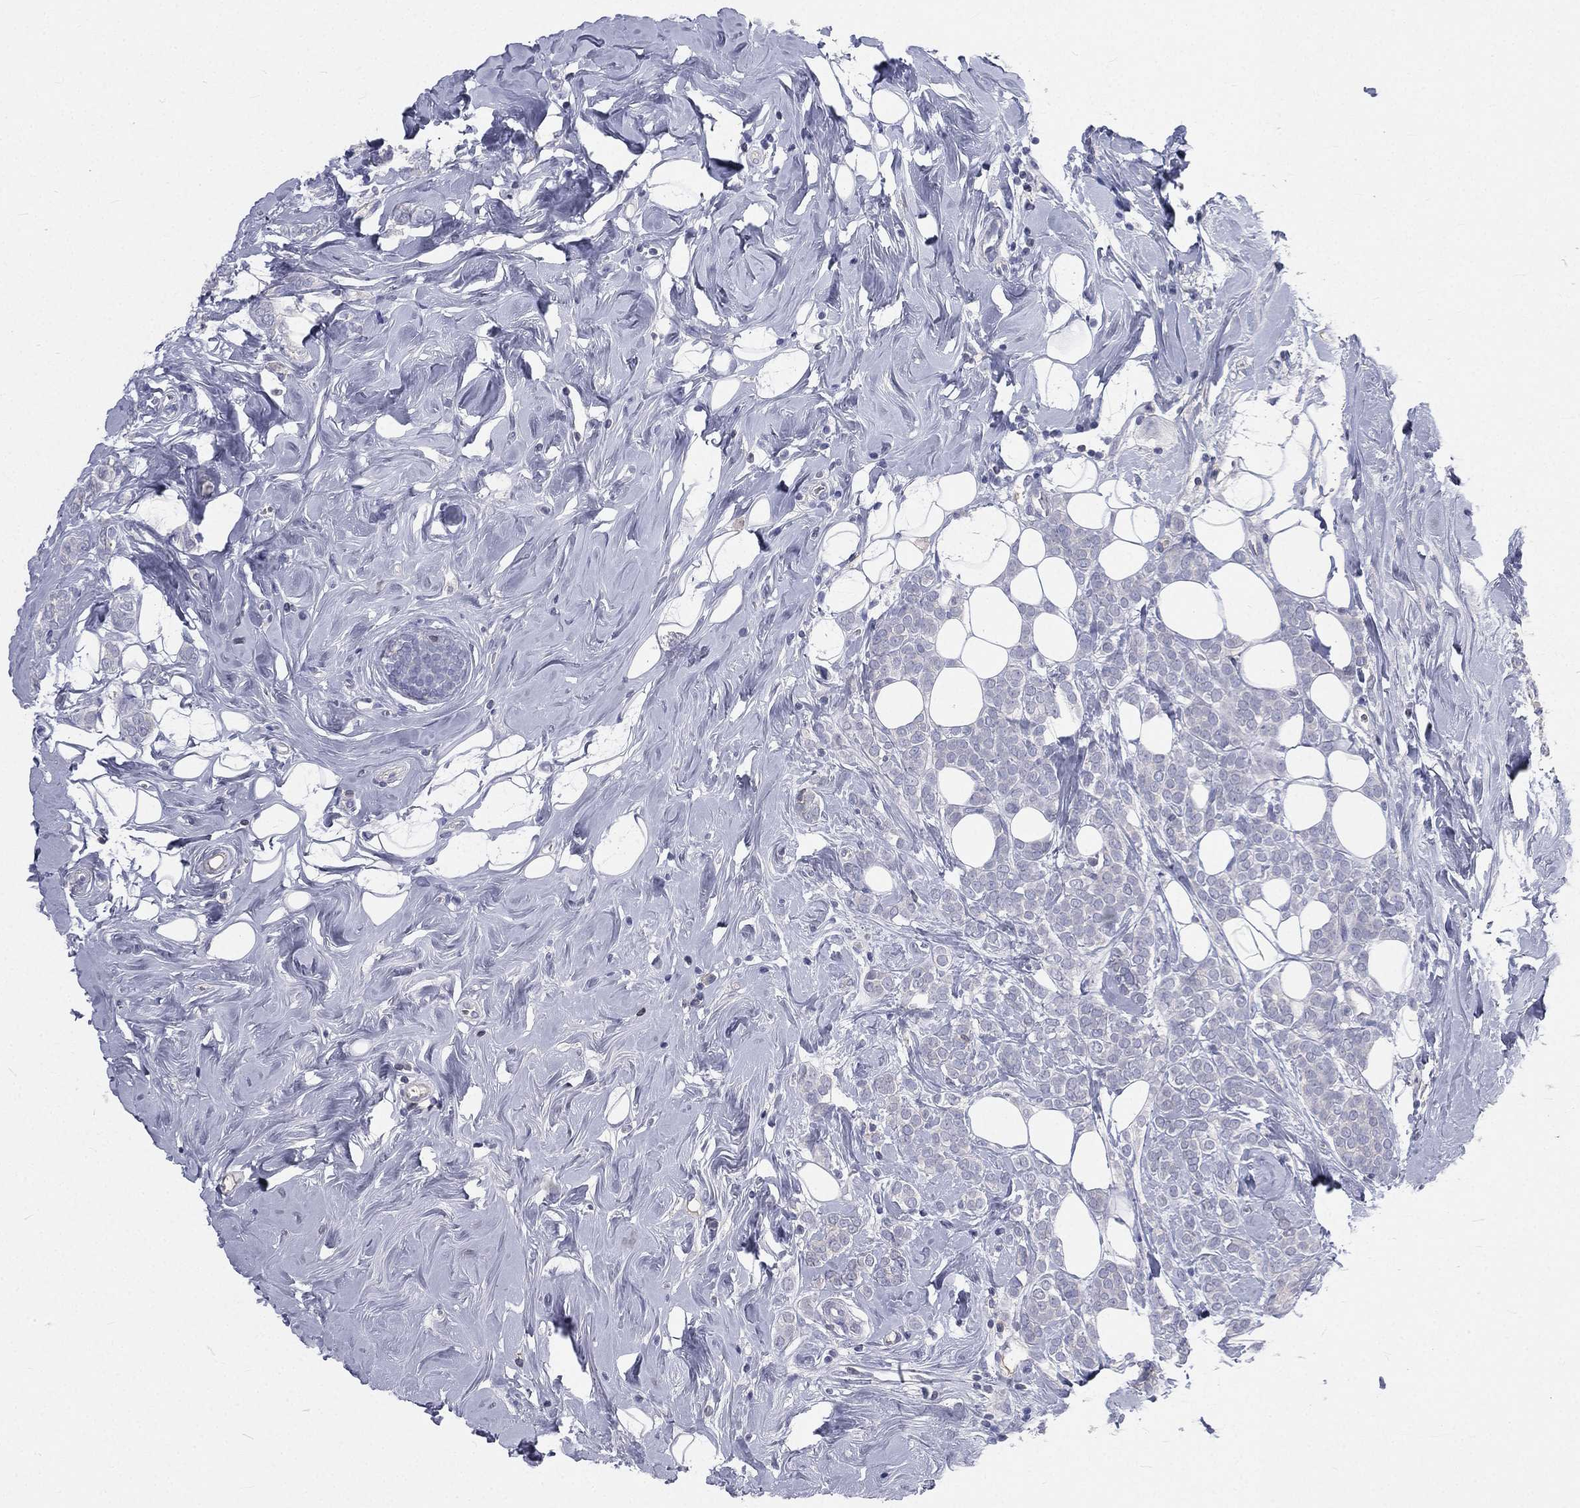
{"staining": {"intensity": "negative", "quantity": "none", "location": "none"}, "tissue": "breast cancer", "cell_type": "Tumor cells", "image_type": "cancer", "snomed": [{"axis": "morphology", "description": "Lobular carcinoma"}, {"axis": "topography", "description": "Breast"}], "caption": "Immunohistochemistry (IHC) of human breast cancer reveals no staining in tumor cells.", "gene": "CD3D", "patient": {"sex": "female", "age": 49}}